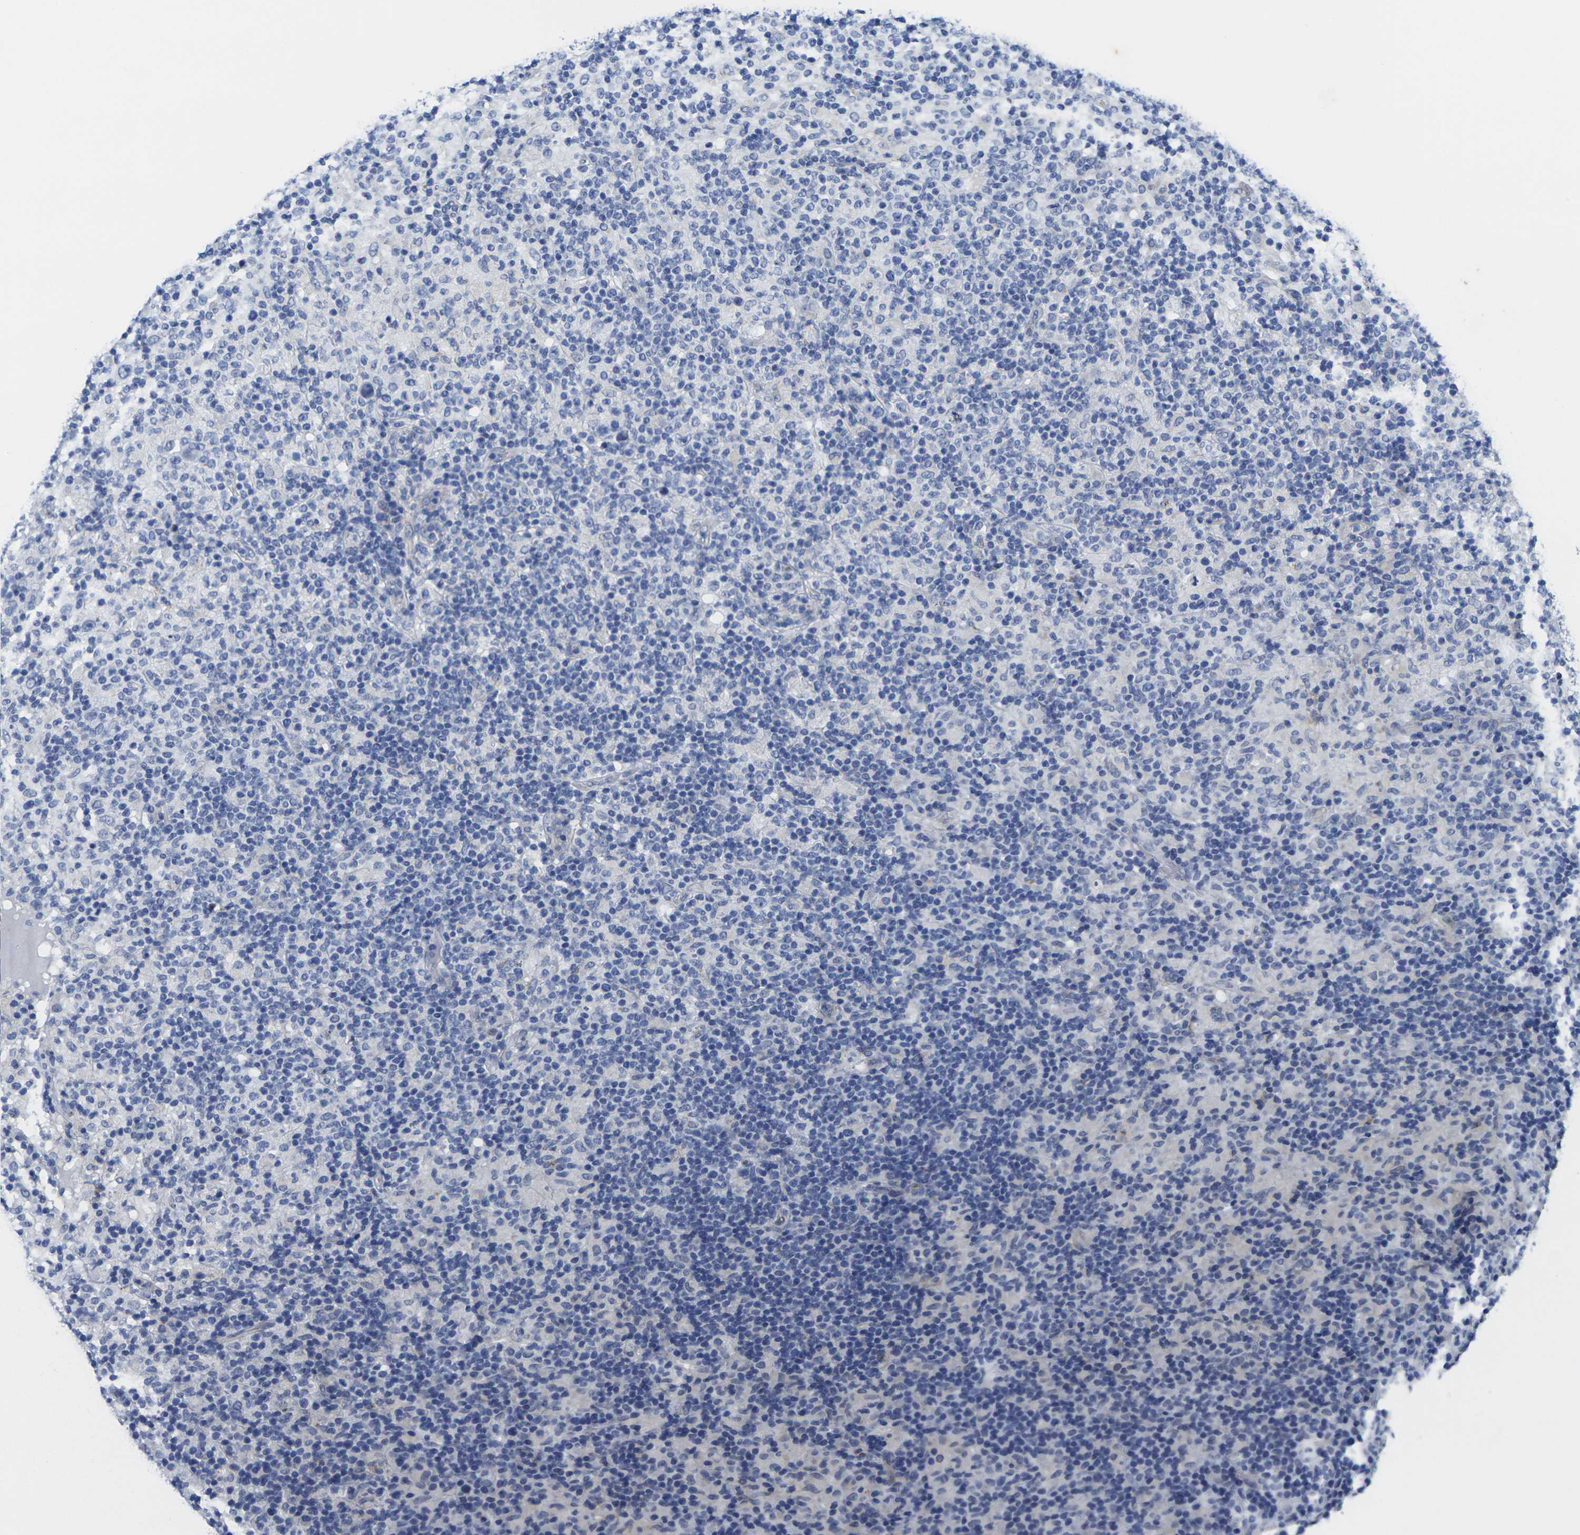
{"staining": {"intensity": "negative", "quantity": "none", "location": "none"}, "tissue": "lymphoma", "cell_type": "Tumor cells", "image_type": "cancer", "snomed": [{"axis": "morphology", "description": "Hodgkin's disease, NOS"}, {"axis": "topography", "description": "Lymph node"}], "caption": "Immunohistochemistry micrograph of human lymphoma stained for a protein (brown), which displays no staining in tumor cells.", "gene": "CRK", "patient": {"sex": "male", "age": 70}}